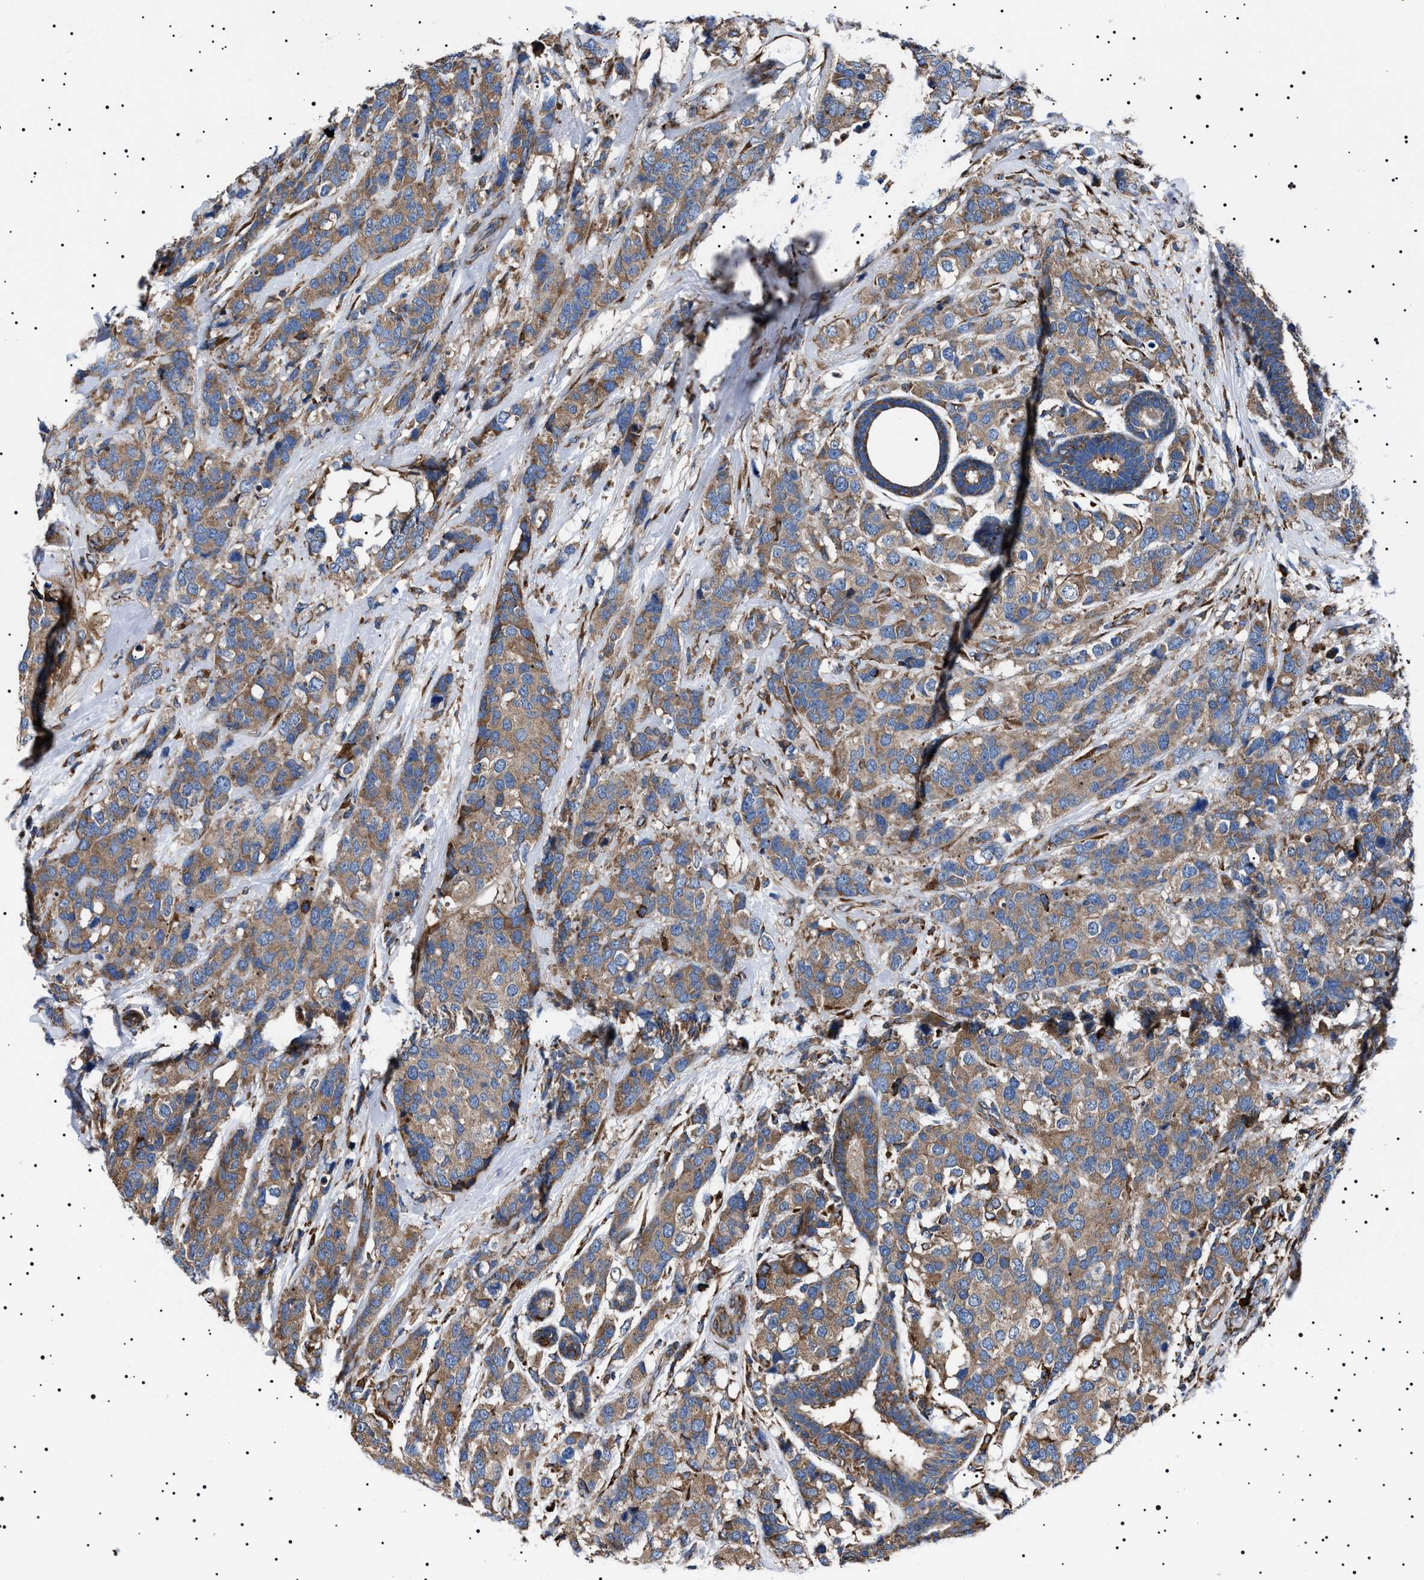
{"staining": {"intensity": "moderate", "quantity": ">75%", "location": "cytoplasmic/membranous"}, "tissue": "breast cancer", "cell_type": "Tumor cells", "image_type": "cancer", "snomed": [{"axis": "morphology", "description": "Lobular carcinoma"}, {"axis": "topography", "description": "Breast"}], "caption": "Immunohistochemistry (IHC) (DAB (3,3'-diaminobenzidine)) staining of human lobular carcinoma (breast) exhibits moderate cytoplasmic/membranous protein positivity in about >75% of tumor cells. (DAB = brown stain, brightfield microscopy at high magnification).", "gene": "TOP1MT", "patient": {"sex": "female", "age": 59}}